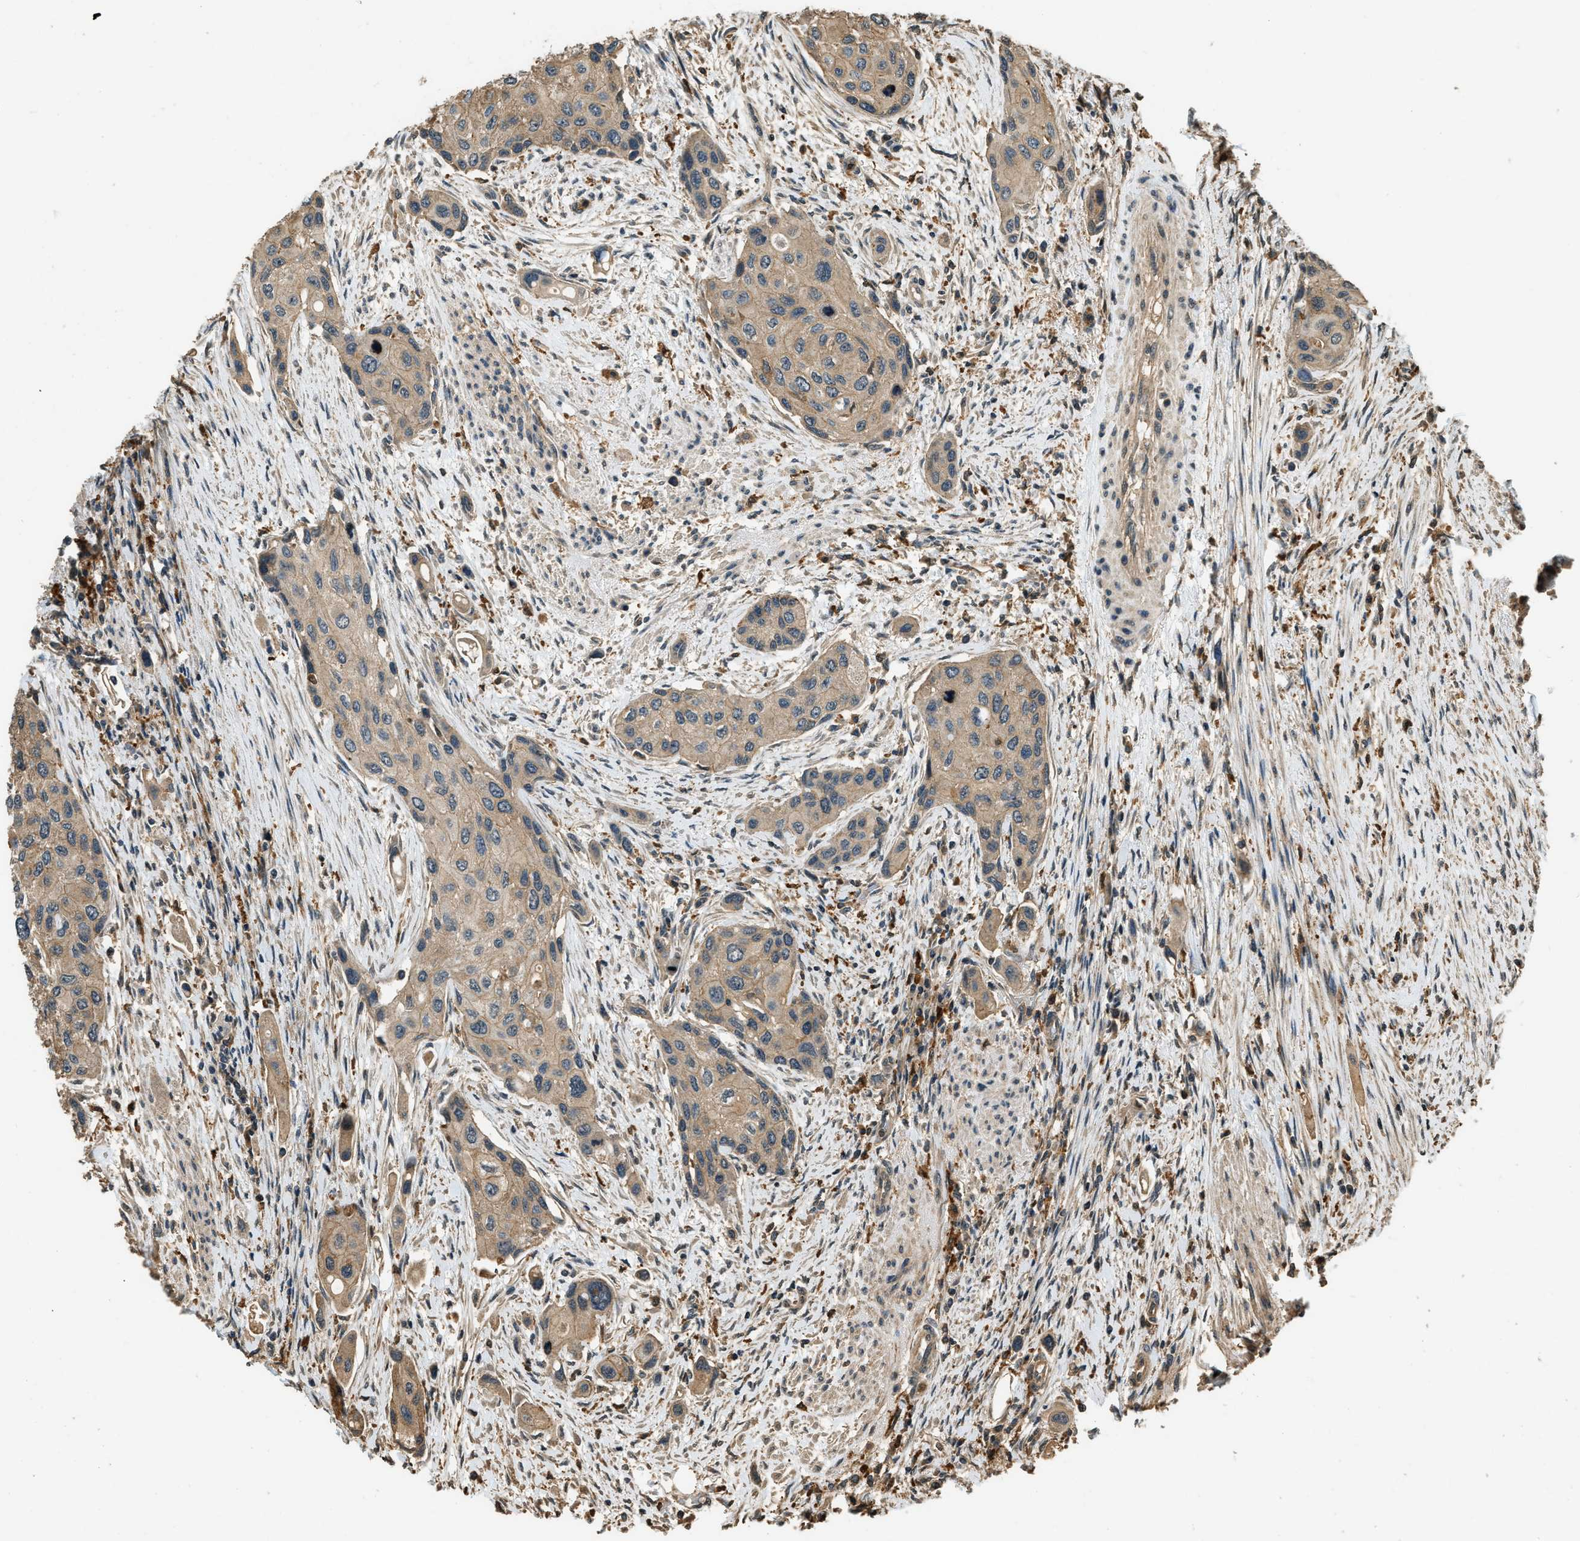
{"staining": {"intensity": "weak", "quantity": "25%-75%", "location": "cytoplasmic/membranous"}, "tissue": "urothelial cancer", "cell_type": "Tumor cells", "image_type": "cancer", "snomed": [{"axis": "morphology", "description": "Urothelial carcinoma, High grade"}, {"axis": "topography", "description": "Urinary bladder"}], "caption": "Human urothelial carcinoma (high-grade) stained for a protein (brown) shows weak cytoplasmic/membranous positive staining in about 25%-75% of tumor cells.", "gene": "RAP2A", "patient": {"sex": "female", "age": 56}}